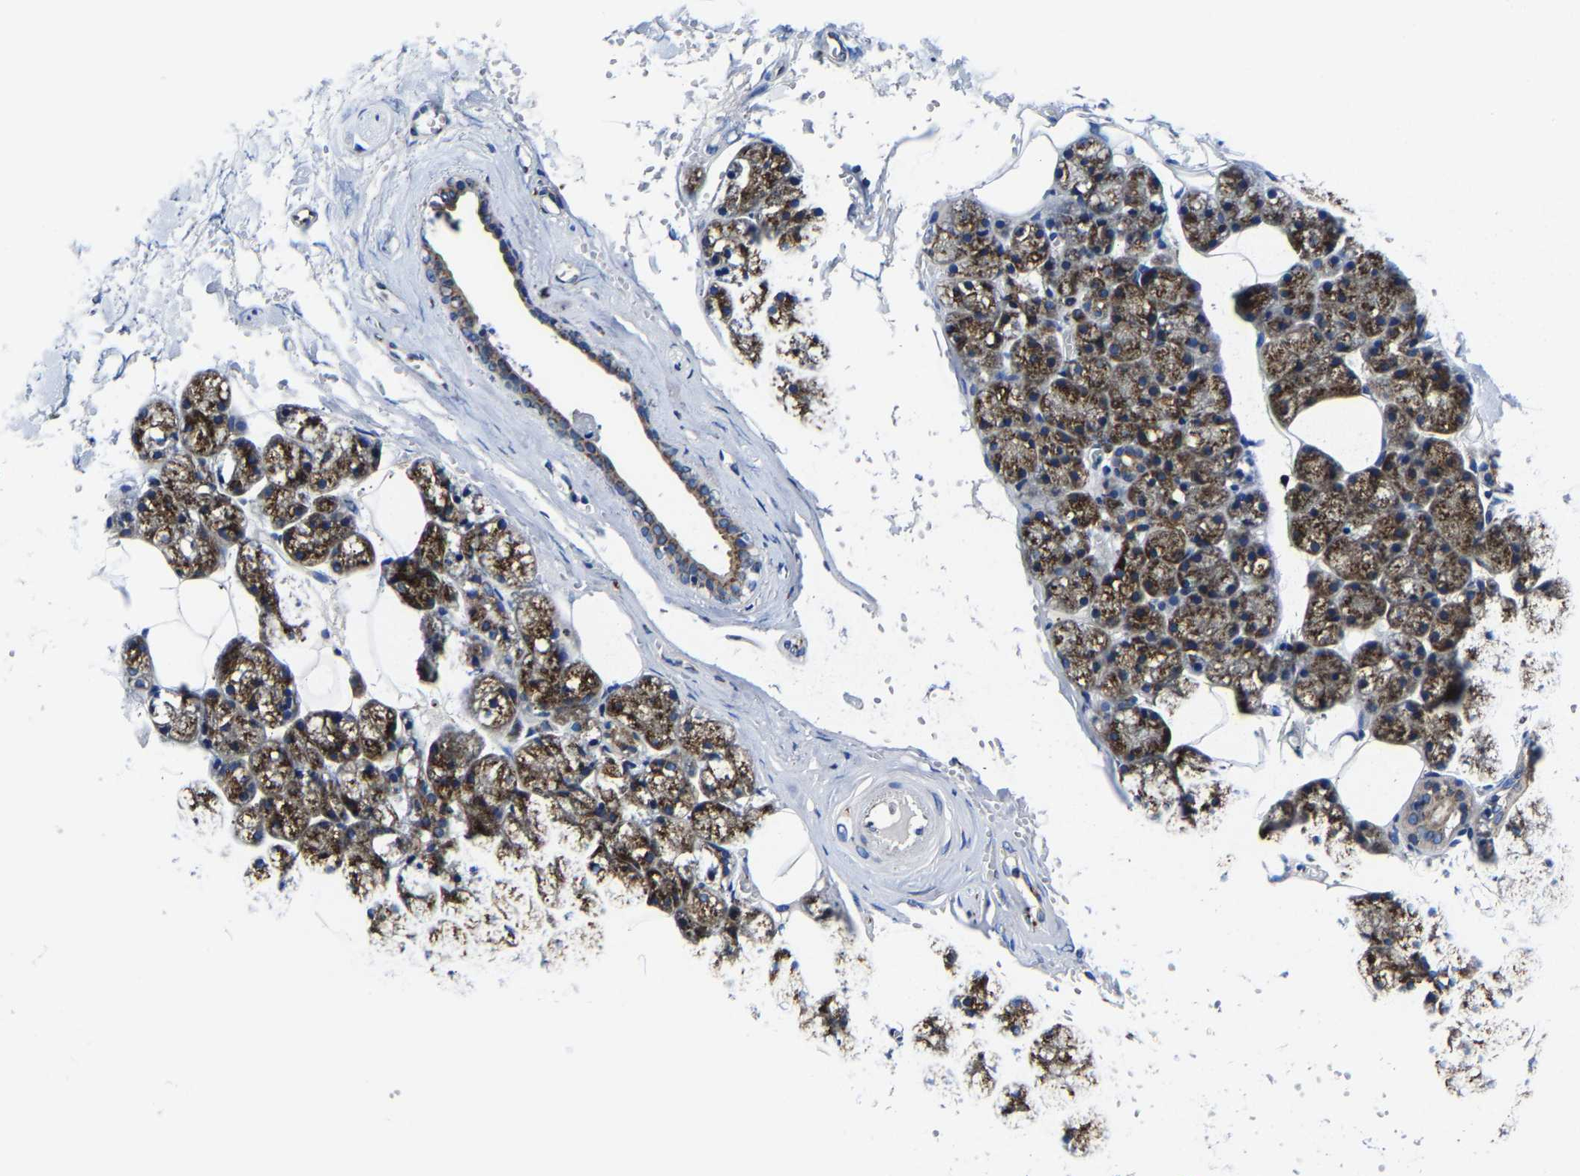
{"staining": {"intensity": "strong", "quantity": ">75%", "location": "cytoplasmic/membranous"}, "tissue": "salivary gland", "cell_type": "Glandular cells", "image_type": "normal", "snomed": [{"axis": "morphology", "description": "Normal tissue, NOS"}, {"axis": "topography", "description": "Salivary gland"}], "caption": "Immunohistochemistry staining of unremarkable salivary gland, which reveals high levels of strong cytoplasmic/membranous expression in approximately >75% of glandular cells indicating strong cytoplasmic/membranous protein positivity. The staining was performed using DAB (brown) for protein detection and nuclei were counterstained in hematoxylin (blue).", "gene": "EBAG9", "patient": {"sex": "male", "age": 62}}